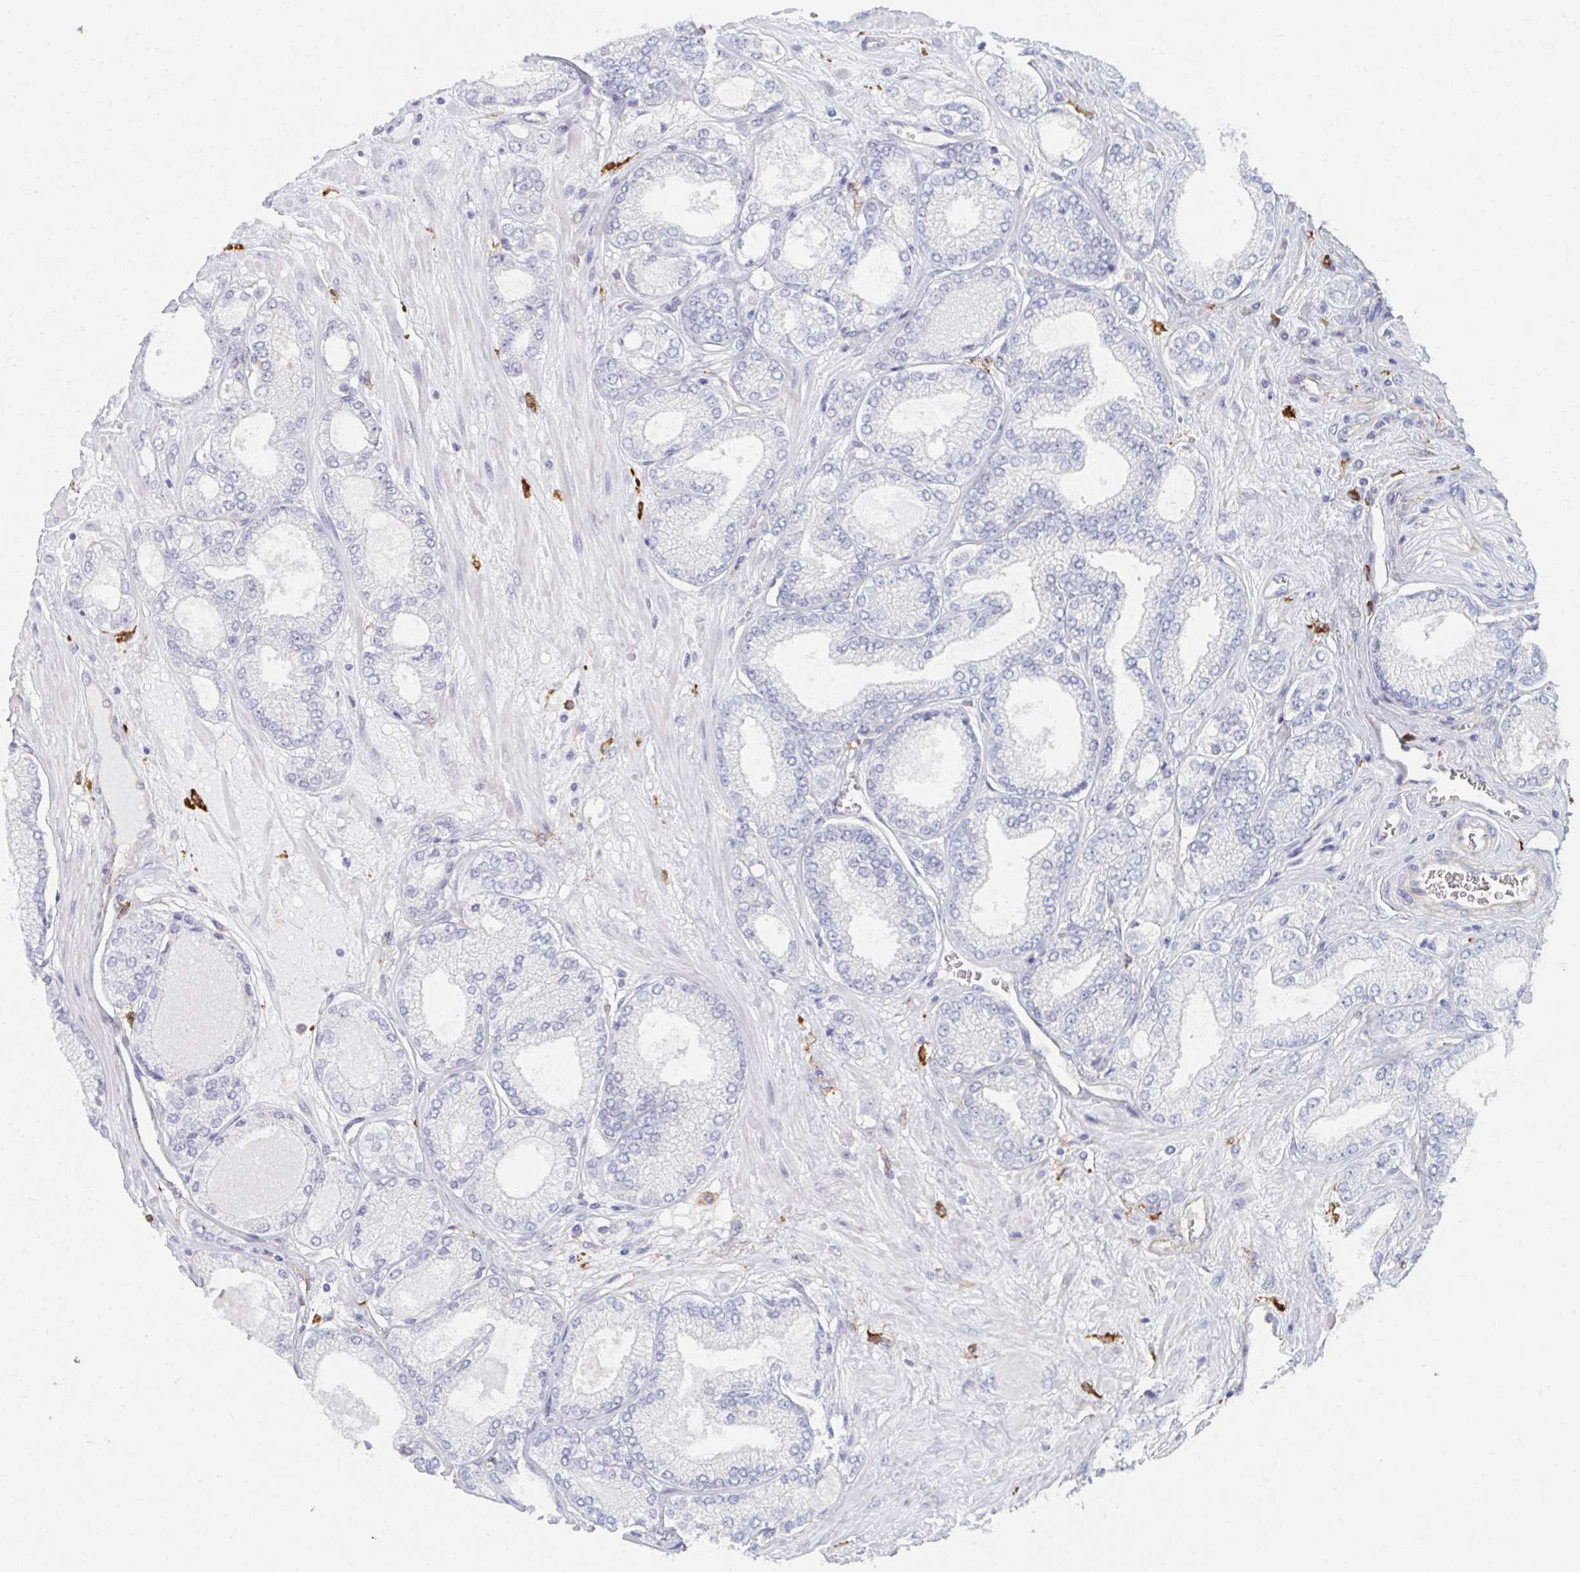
{"staining": {"intensity": "negative", "quantity": "none", "location": "none"}, "tissue": "prostate cancer", "cell_type": "Tumor cells", "image_type": "cancer", "snomed": [{"axis": "morphology", "description": "Adenocarcinoma, High grade"}, {"axis": "topography", "description": "Prostate"}], "caption": "This is an immunohistochemistry histopathology image of prostate high-grade adenocarcinoma. There is no expression in tumor cells.", "gene": "DAB2", "patient": {"sex": "male", "age": 68}}